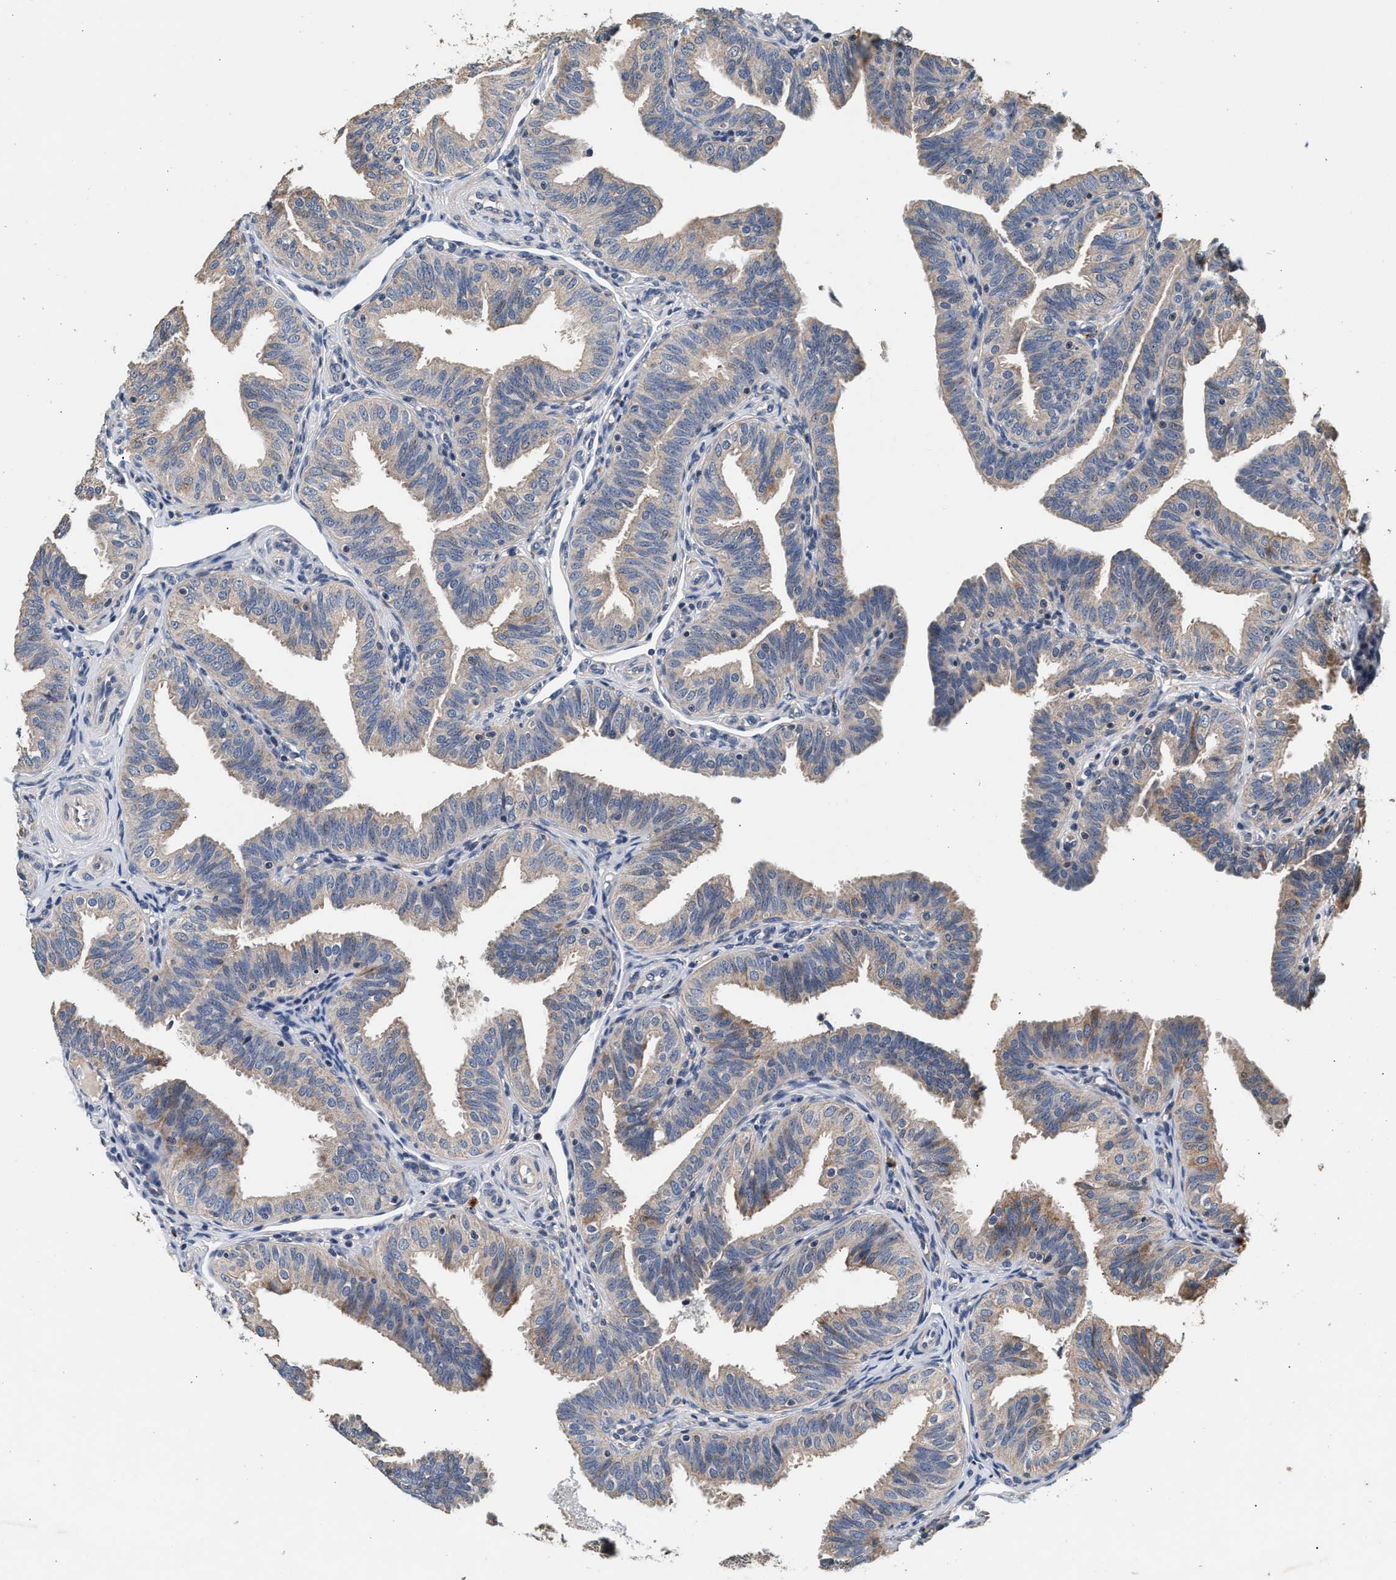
{"staining": {"intensity": "weak", "quantity": "<25%", "location": "cytoplasmic/membranous"}, "tissue": "fallopian tube", "cell_type": "Glandular cells", "image_type": "normal", "snomed": [{"axis": "morphology", "description": "Normal tissue, NOS"}, {"axis": "topography", "description": "Fallopian tube"}], "caption": "The micrograph demonstrates no staining of glandular cells in benign fallopian tube. Brightfield microscopy of immunohistochemistry stained with DAB (brown) and hematoxylin (blue), captured at high magnification.", "gene": "PTGR3", "patient": {"sex": "female", "age": 35}}